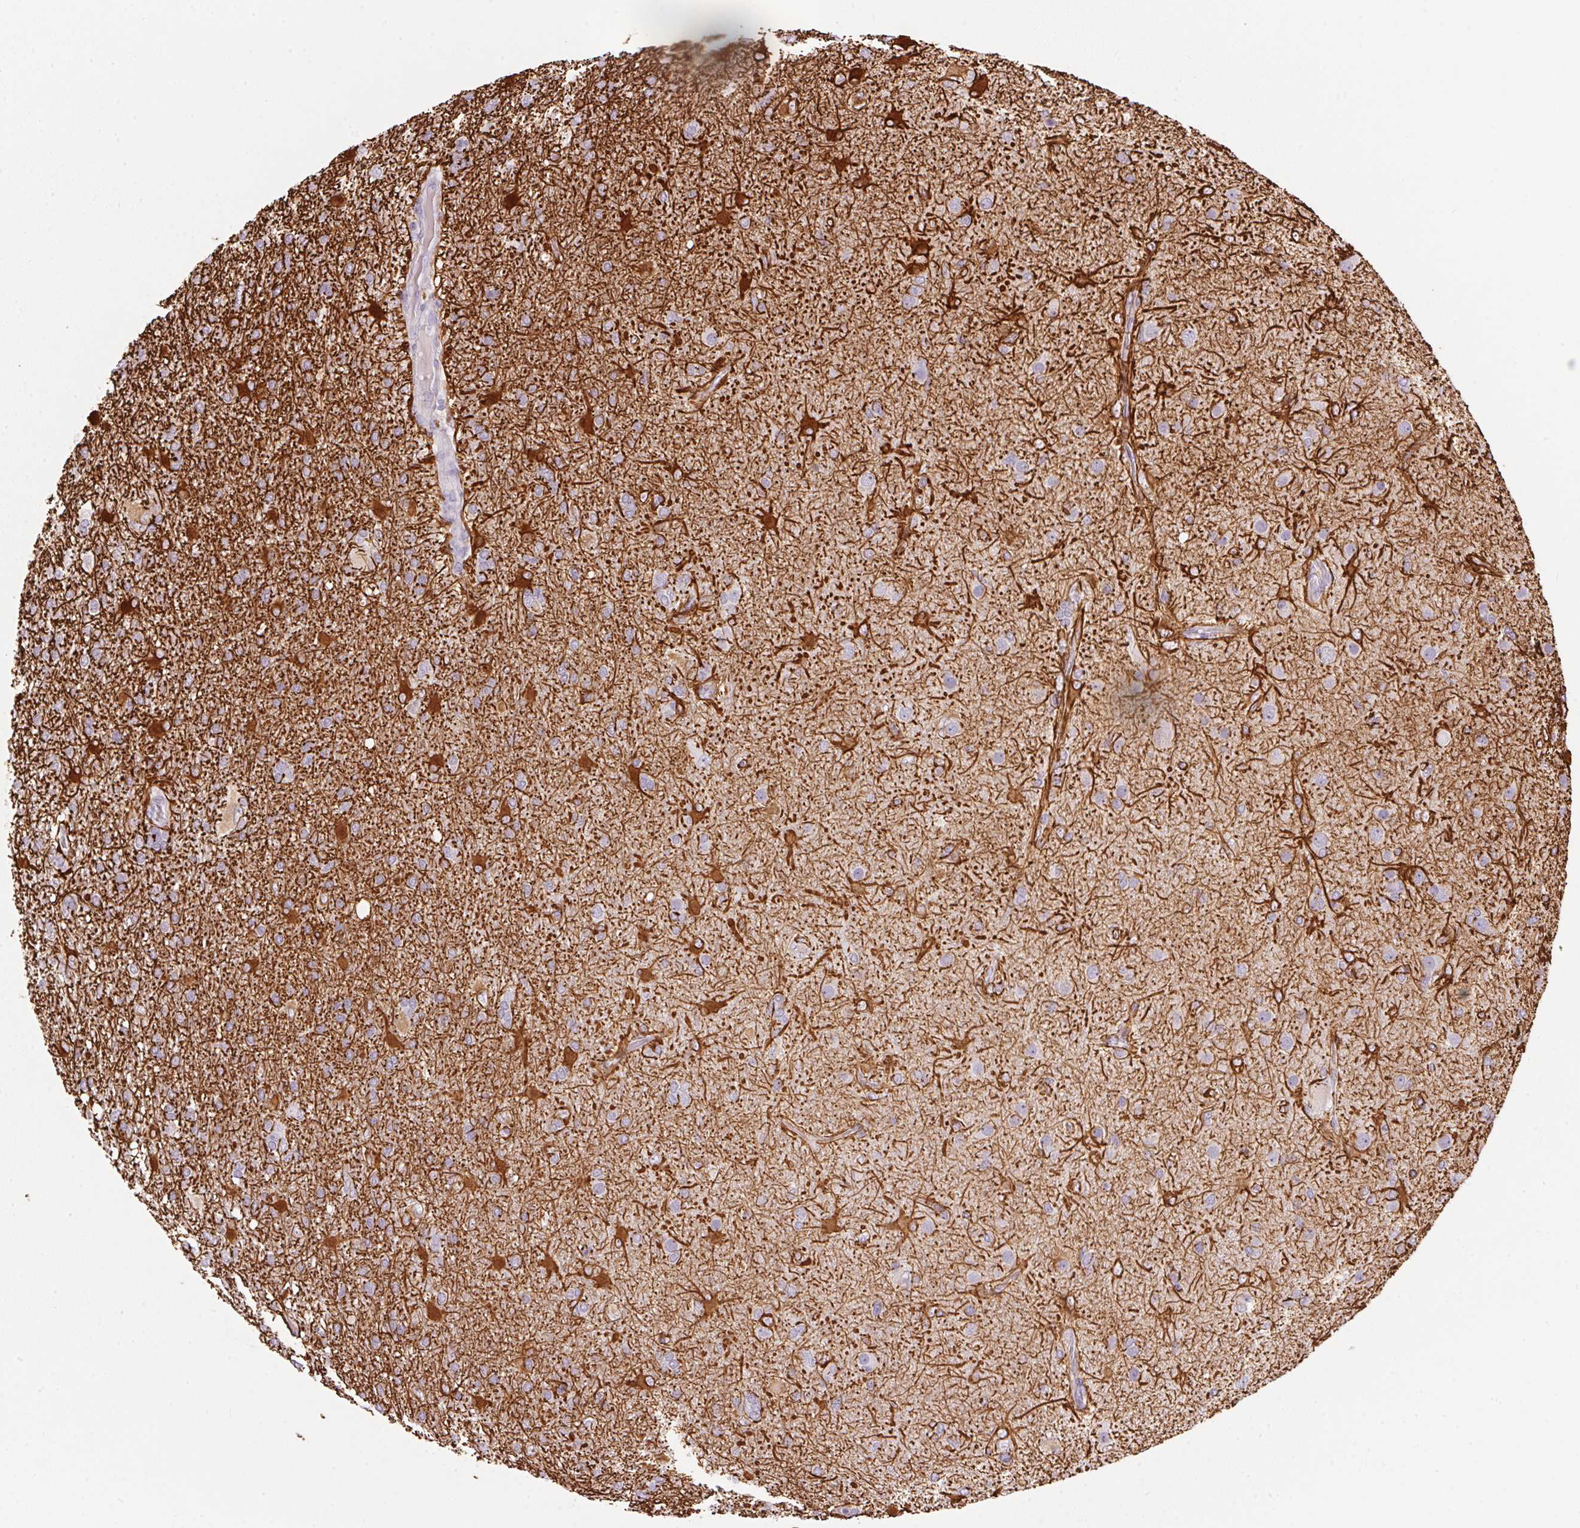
{"staining": {"intensity": "strong", "quantity": "<25%", "location": "cytoplasmic/membranous"}, "tissue": "glioma", "cell_type": "Tumor cells", "image_type": "cancer", "snomed": [{"axis": "morphology", "description": "Glioma, malignant, High grade"}, {"axis": "topography", "description": "Brain"}], "caption": "A brown stain shows strong cytoplasmic/membranous staining of a protein in glioma tumor cells.", "gene": "ECPAS", "patient": {"sex": "male", "age": 61}}